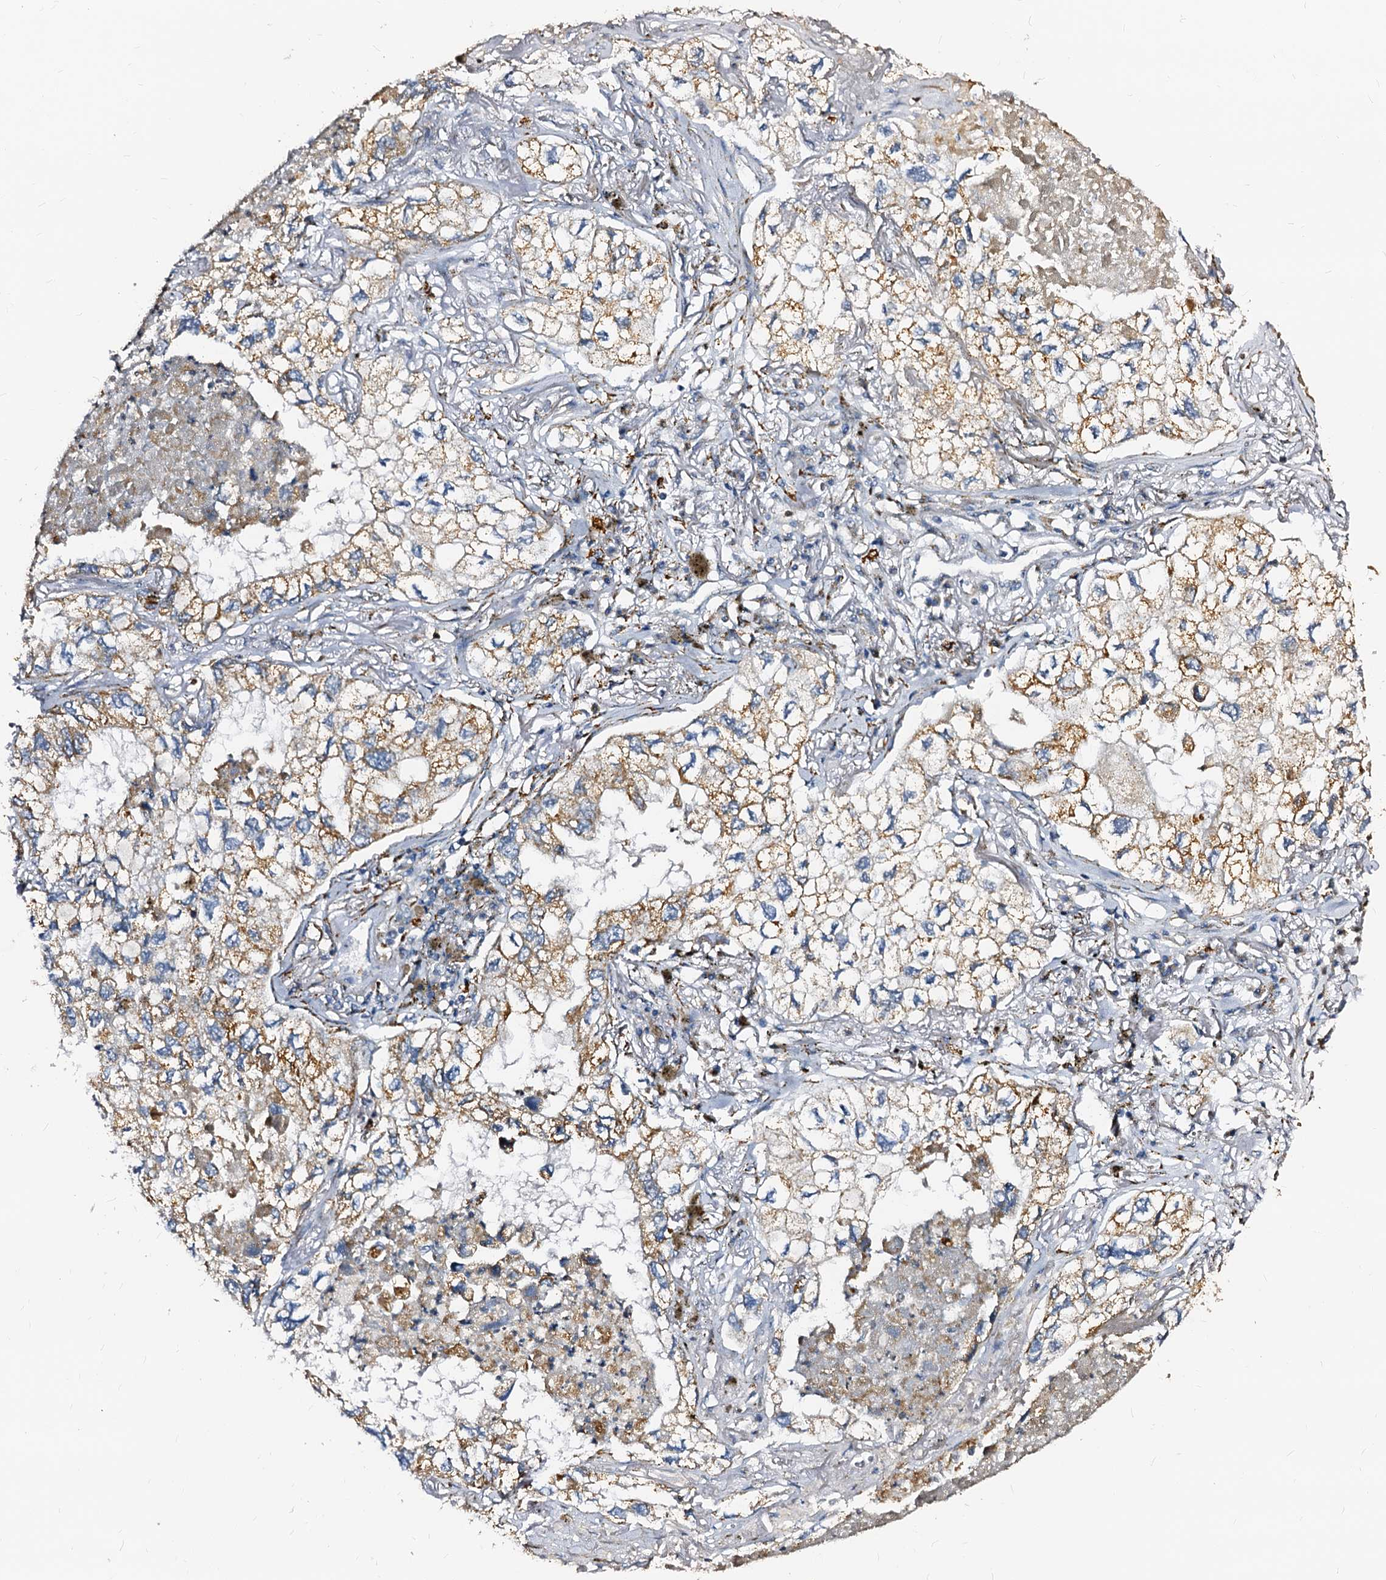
{"staining": {"intensity": "strong", "quantity": "25%-75%", "location": "cytoplasmic/membranous"}, "tissue": "lung cancer", "cell_type": "Tumor cells", "image_type": "cancer", "snomed": [{"axis": "morphology", "description": "Adenocarcinoma, NOS"}, {"axis": "topography", "description": "Lung"}], "caption": "Human lung cancer (adenocarcinoma) stained with a brown dye displays strong cytoplasmic/membranous positive expression in about 25%-75% of tumor cells.", "gene": "MAOB", "patient": {"sex": "male", "age": 65}}